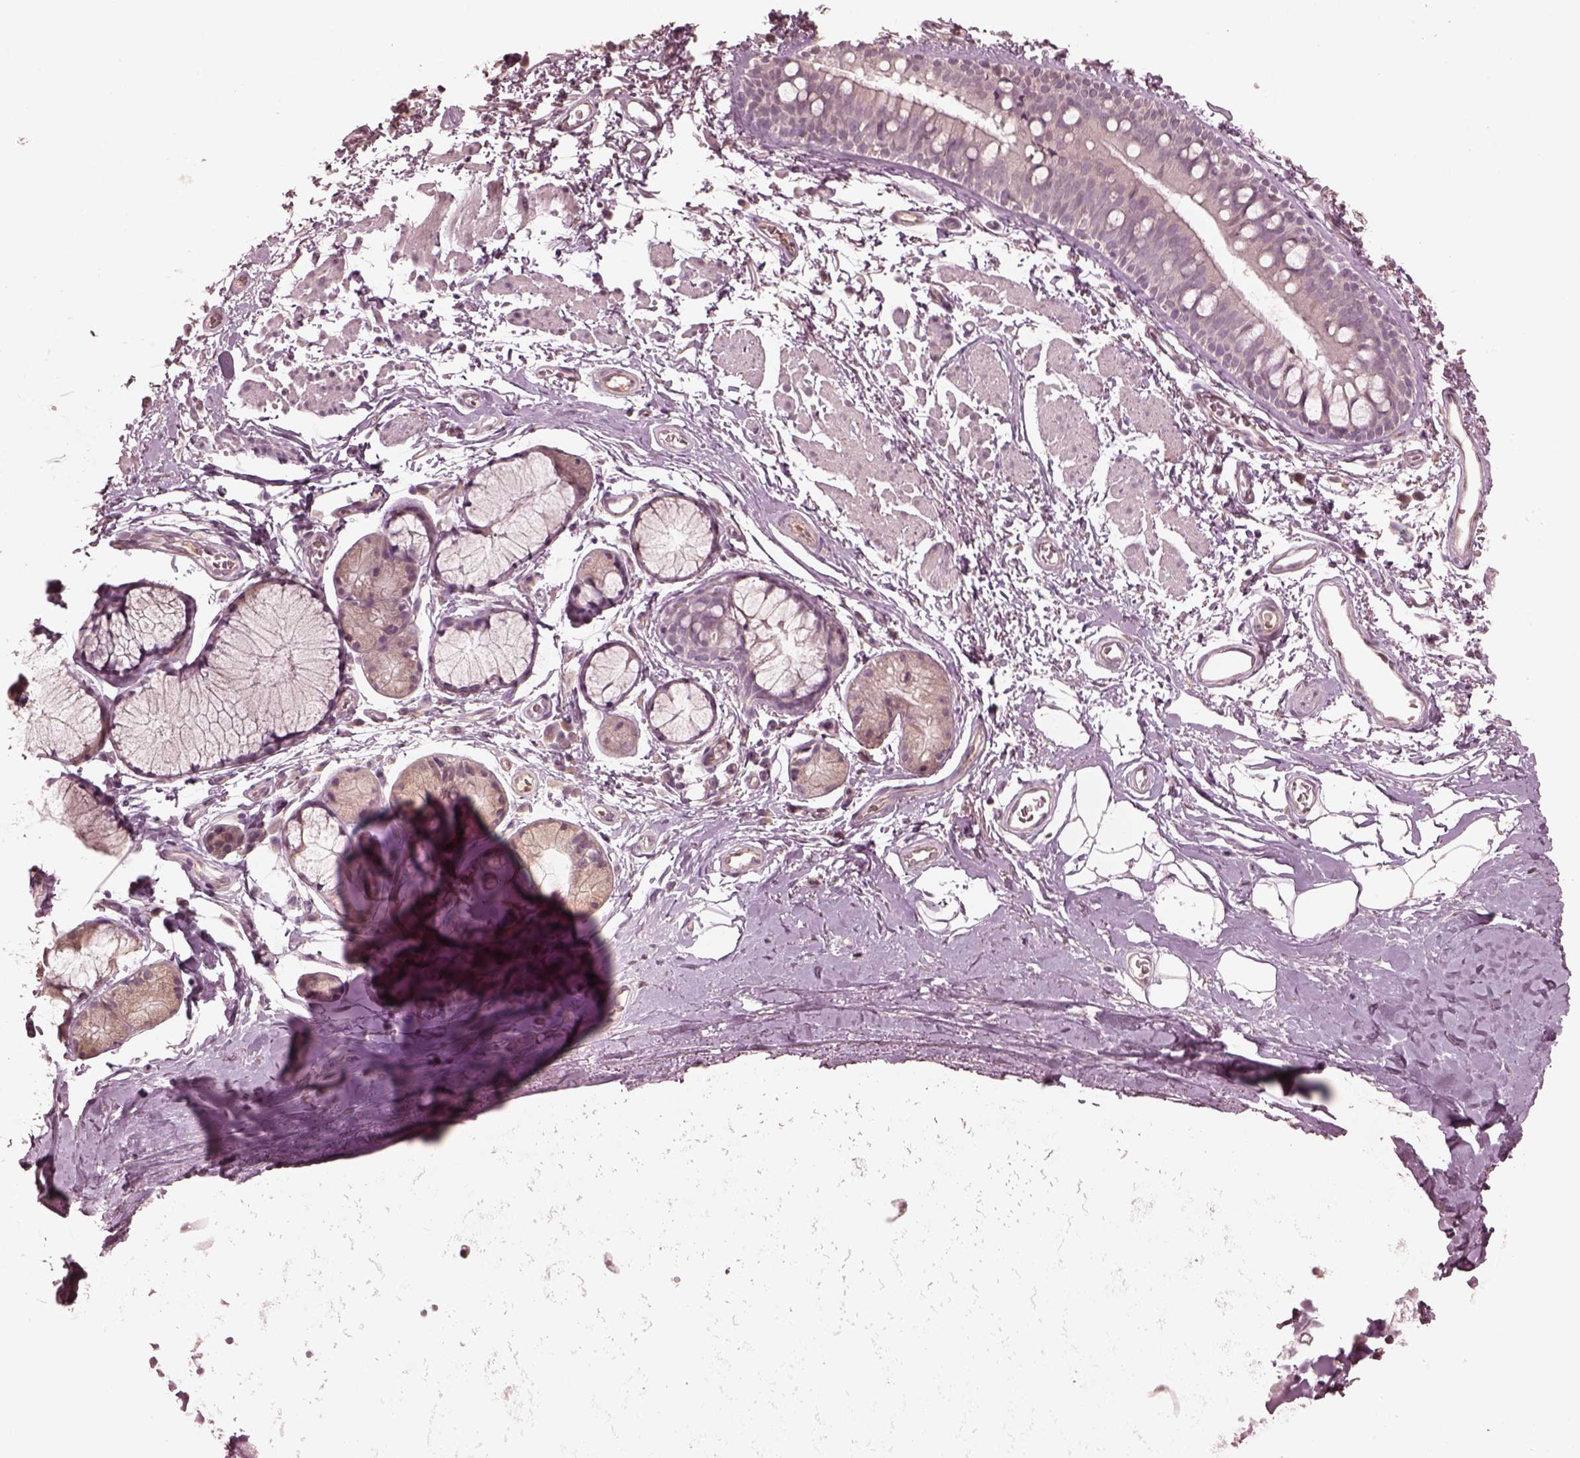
{"staining": {"intensity": "weak", "quantity": "<25%", "location": "cytoplasmic/membranous"}, "tissue": "adipose tissue", "cell_type": "Adipocytes", "image_type": "normal", "snomed": [{"axis": "morphology", "description": "Normal tissue, NOS"}, {"axis": "topography", "description": "Cartilage tissue"}, {"axis": "topography", "description": "Bronchus"}], "caption": "Immunohistochemistry (IHC) micrograph of benign adipose tissue: adipose tissue stained with DAB exhibits no significant protein expression in adipocytes.", "gene": "VWA5B1", "patient": {"sex": "female", "age": 79}}